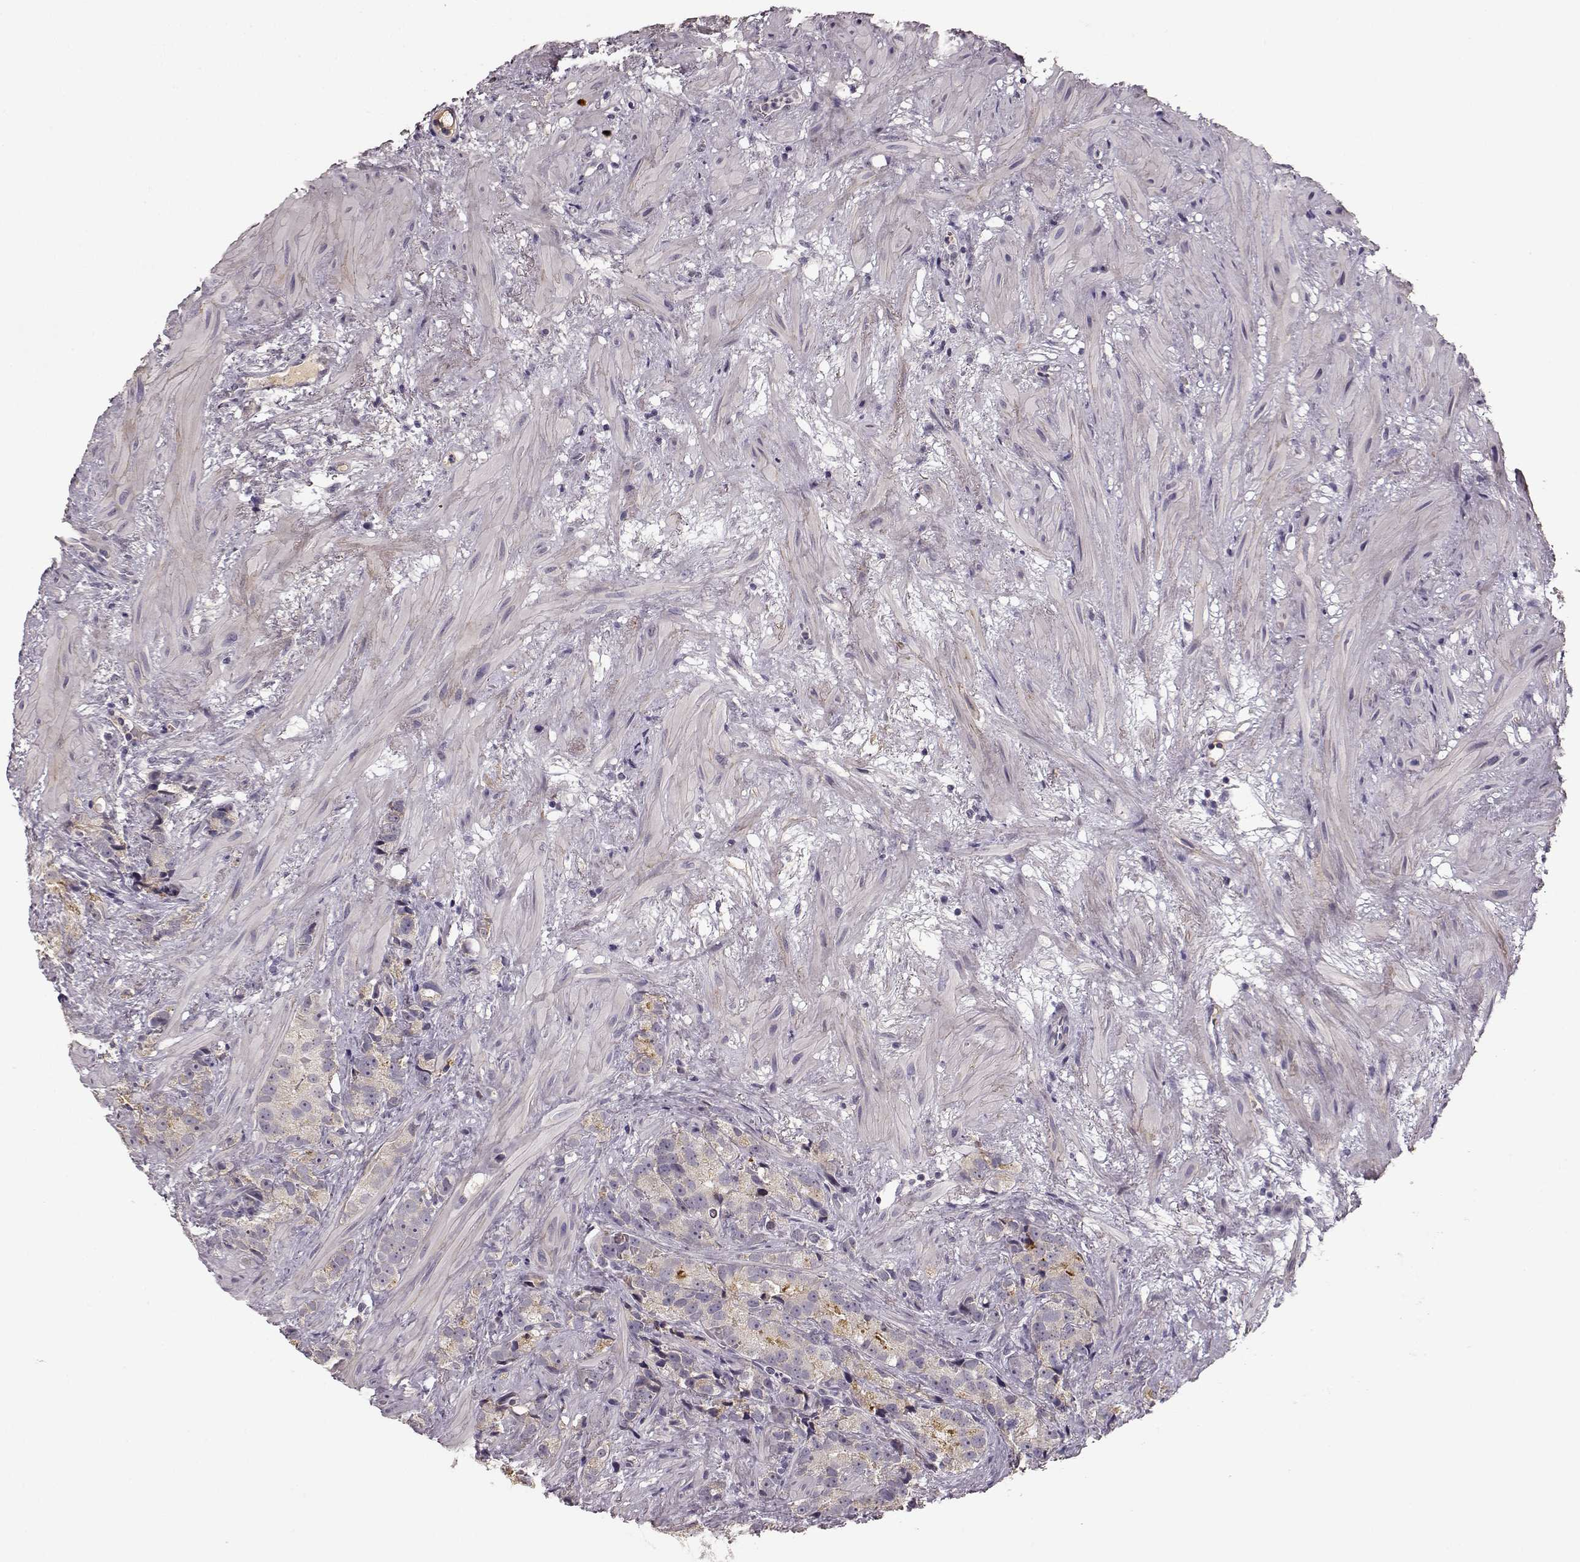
{"staining": {"intensity": "weak", "quantity": "<25%", "location": "cytoplasmic/membranous"}, "tissue": "prostate cancer", "cell_type": "Tumor cells", "image_type": "cancer", "snomed": [{"axis": "morphology", "description": "Adenocarcinoma, High grade"}, {"axis": "topography", "description": "Prostate"}], "caption": "Immunohistochemical staining of human adenocarcinoma (high-grade) (prostate) demonstrates no significant staining in tumor cells. Brightfield microscopy of immunohistochemistry (IHC) stained with DAB (brown) and hematoxylin (blue), captured at high magnification.", "gene": "YJEFN3", "patient": {"sex": "male", "age": 90}}